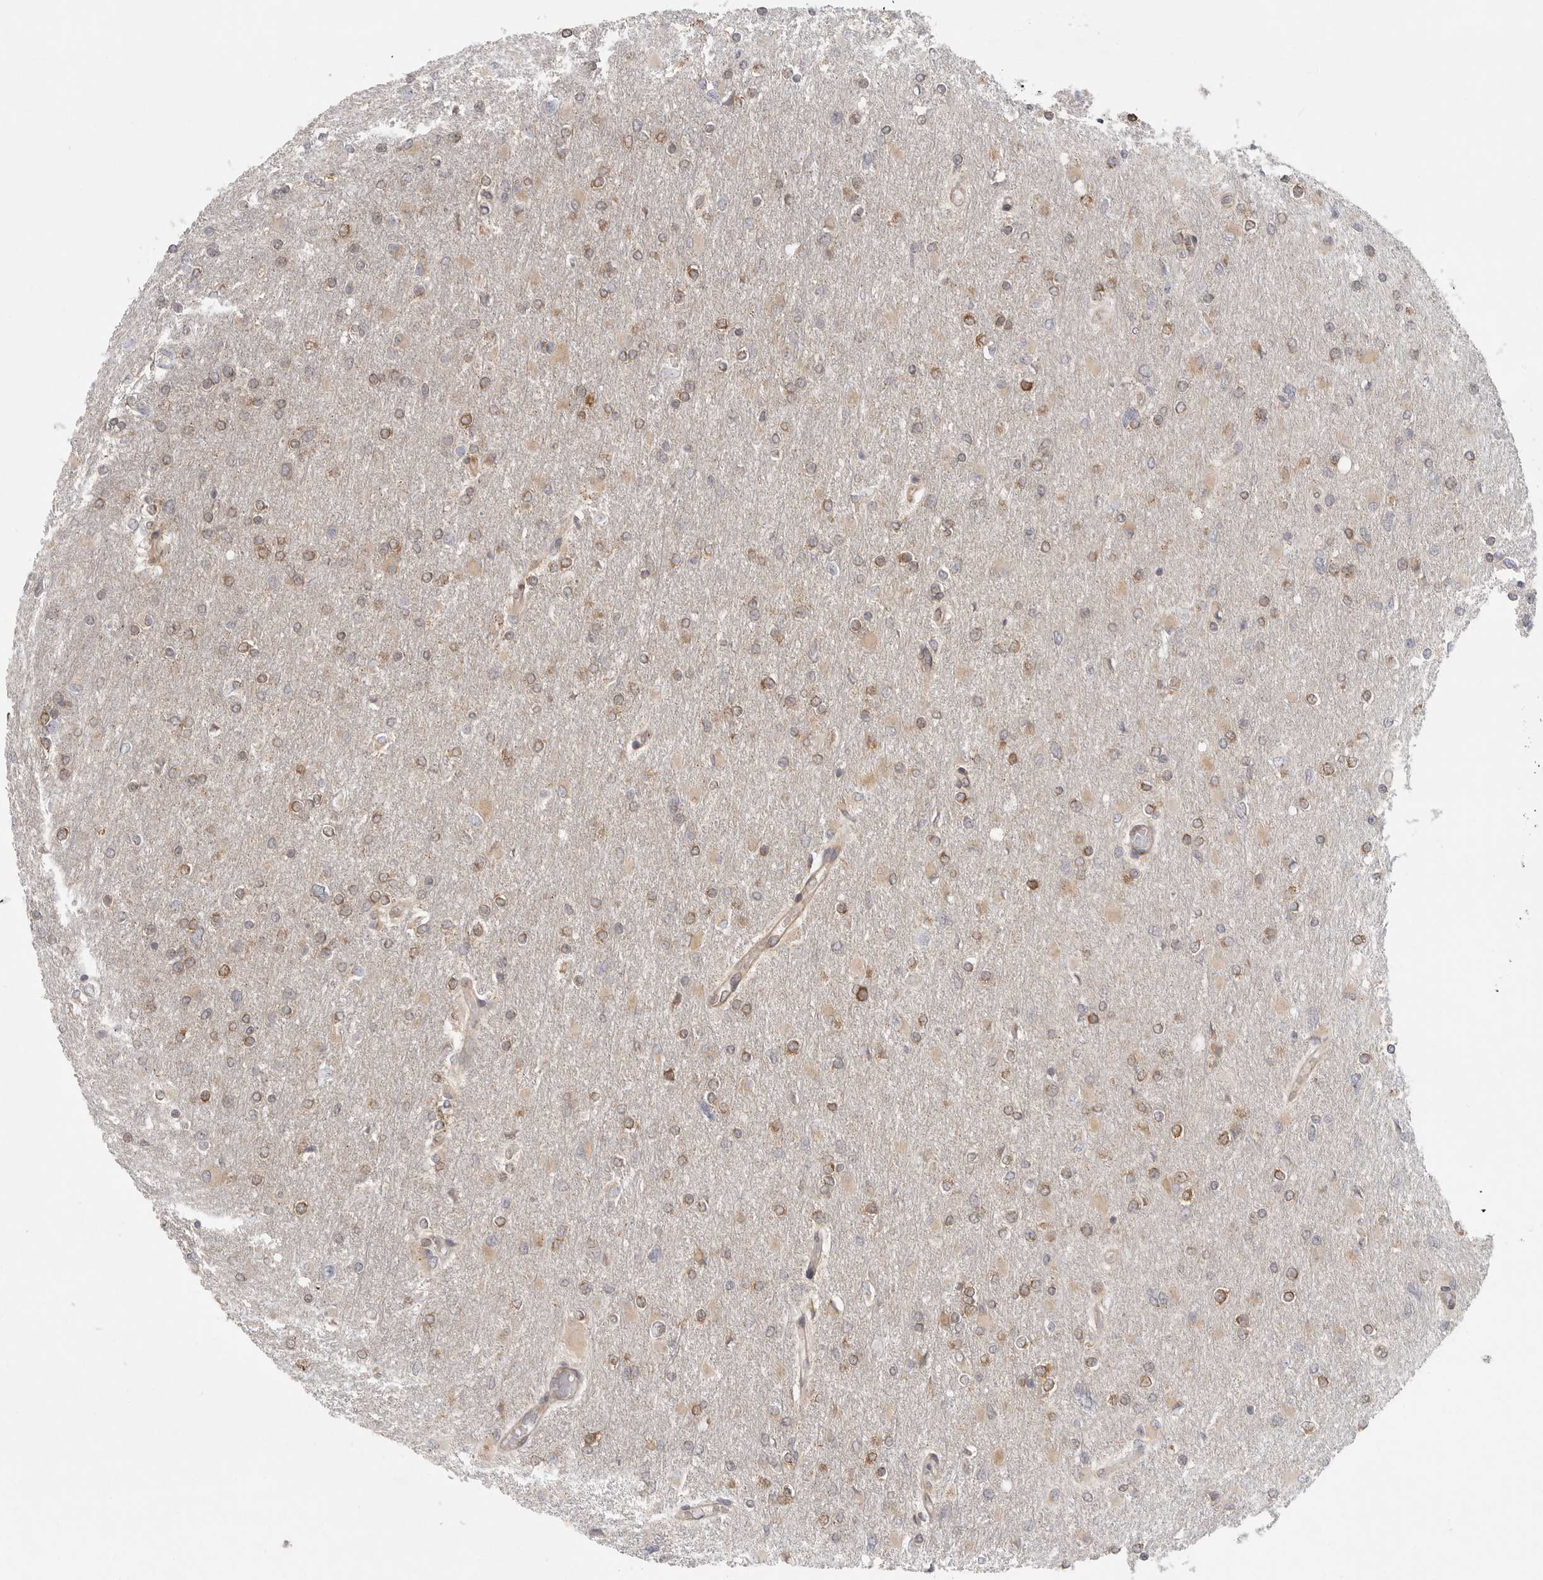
{"staining": {"intensity": "weak", "quantity": ">75%", "location": "cytoplasmic/membranous"}, "tissue": "glioma", "cell_type": "Tumor cells", "image_type": "cancer", "snomed": [{"axis": "morphology", "description": "Glioma, malignant, High grade"}, {"axis": "topography", "description": "Cerebral cortex"}], "caption": "Immunohistochemical staining of human malignant glioma (high-grade) displays weak cytoplasmic/membranous protein expression in approximately >75% of tumor cells. (DAB = brown stain, brightfield microscopy at high magnification).", "gene": "CERS2", "patient": {"sex": "female", "age": 36}}